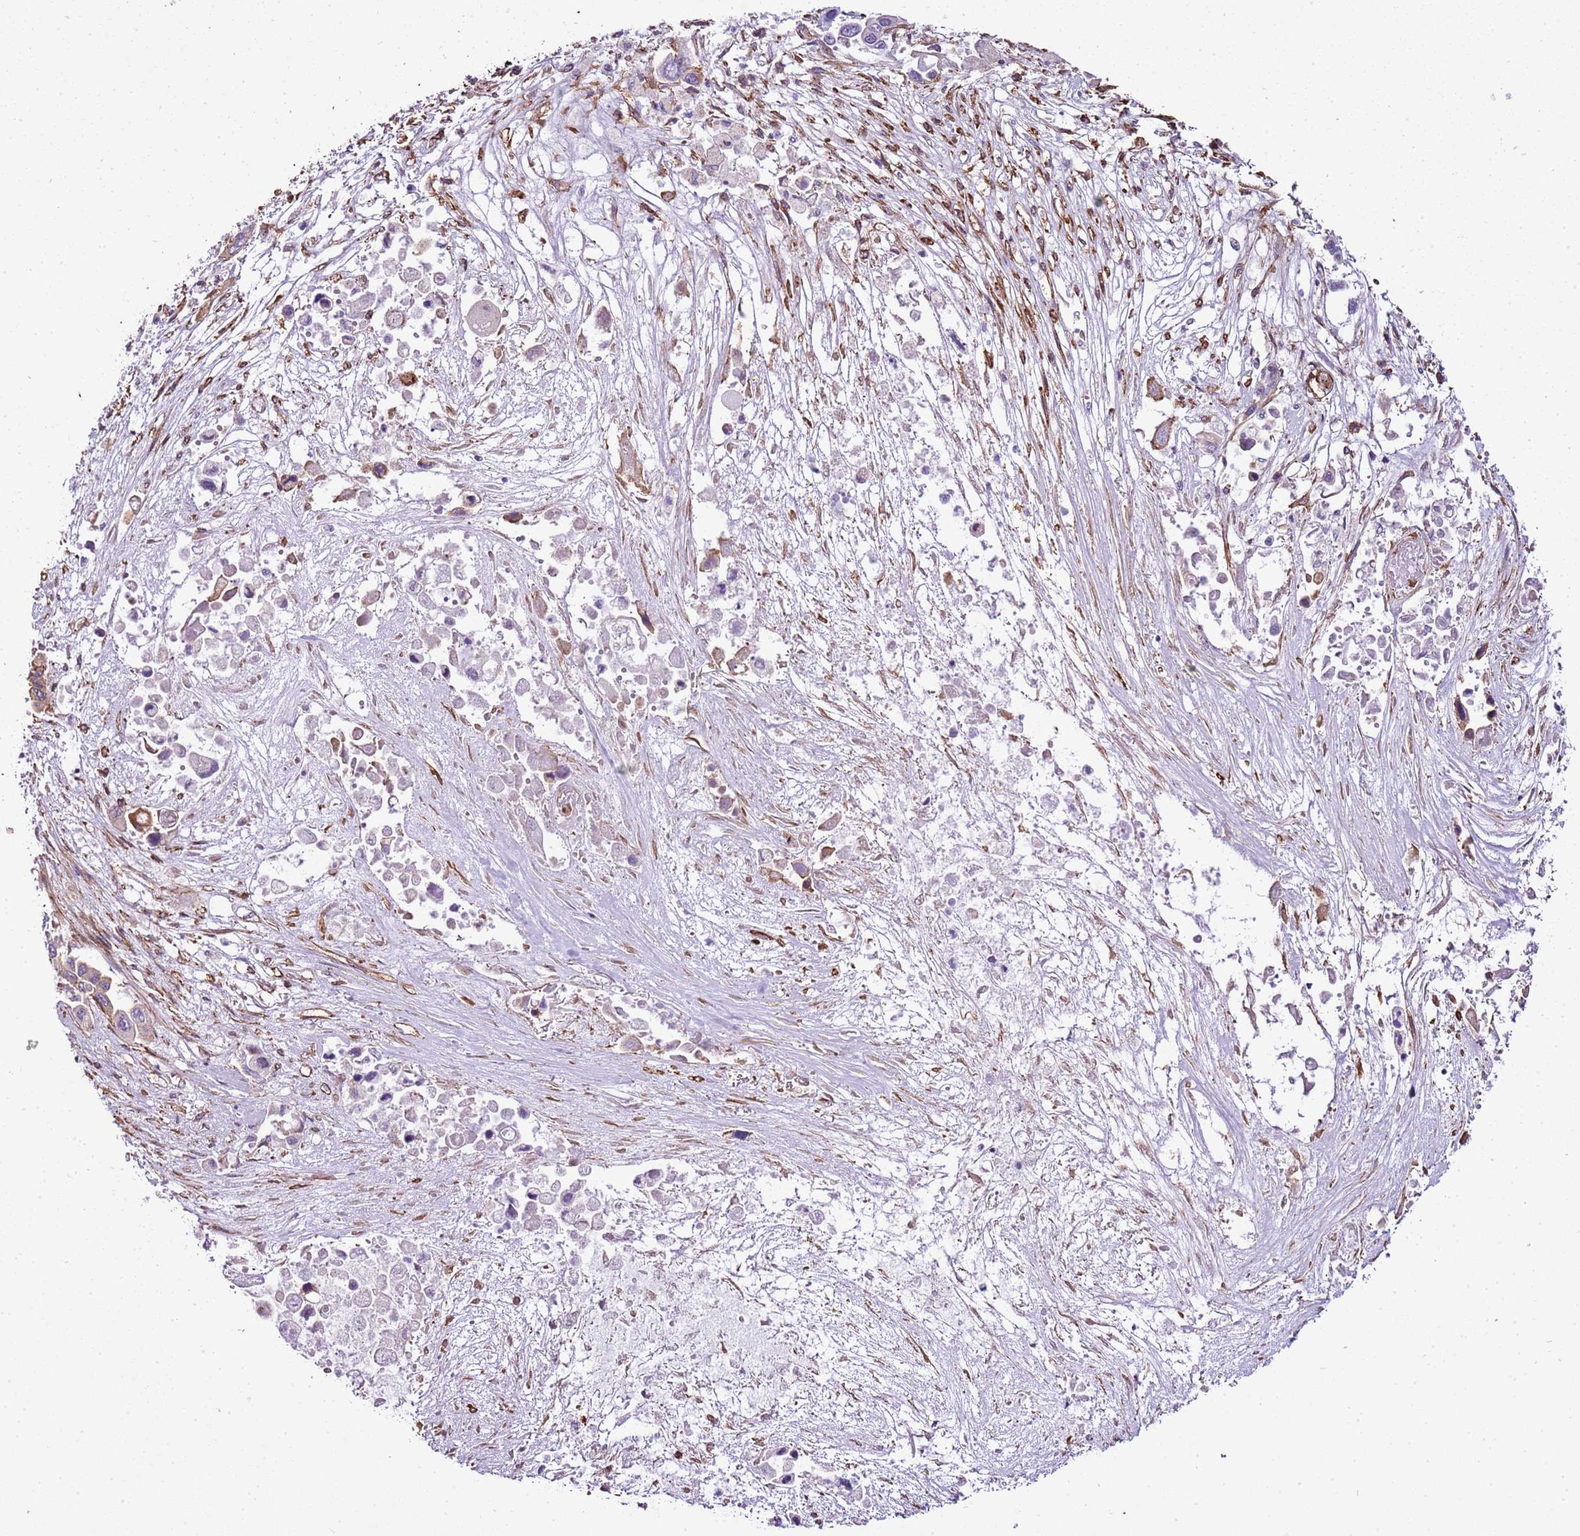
{"staining": {"intensity": "negative", "quantity": "none", "location": "none"}, "tissue": "pancreatic cancer", "cell_type": "Tumor cells", "image_type": "cancer", "snomed": [{"axis": "morphology", "description": "Adenocarcinoma, NOS"}, {"axis": "topography", "description": "Pancreas"}], "caption": "An immunohistochemistry histopathology image of pancreatic adenocarcinoma is shown. There is no staining in tumor cells of pancreatic adenocarcinoma.", "gene": "CTDSPL", "patient": {"sex": "male", "age": 92}}